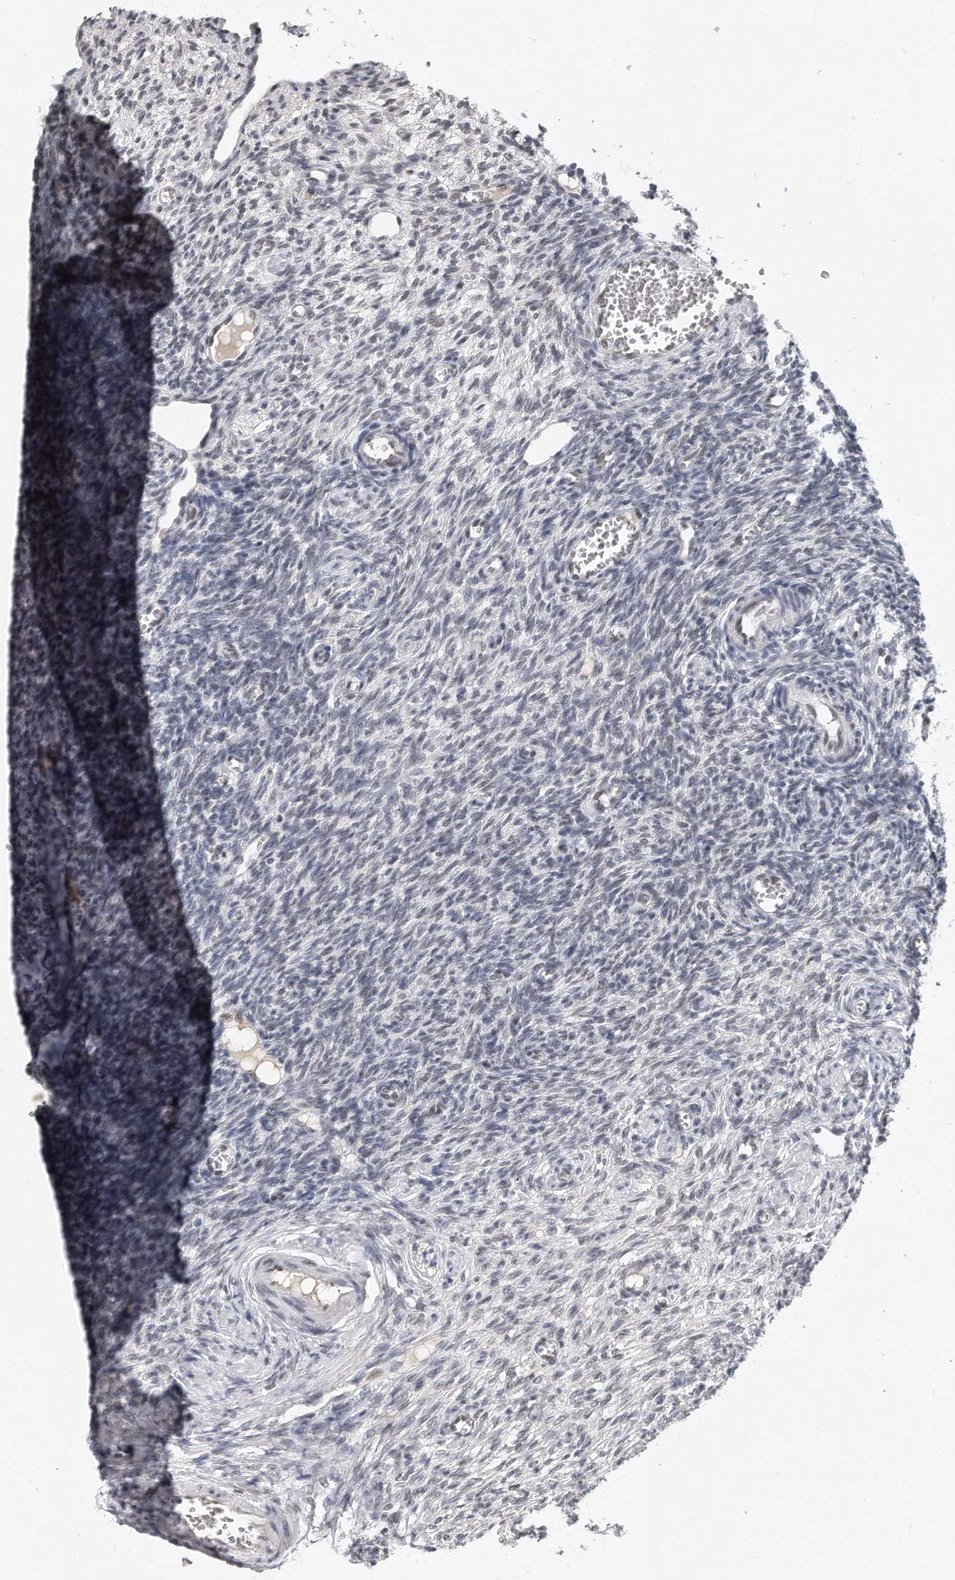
{"staining": {"intensity": "weak", "quantity": "<25%", "location": "nuclear"}, "tissue": "ovary", "cell_type": "Ovarian stroma cells", "image_type": "normal", "snomed": [{"axis": "morphology", "description": "Normal tissue, NOS"}, {"axis": "topography", "description": "Ovary"}], "caption": "Immunohistochemical staining of normal ovary shows no significant expression in ovarian stroma cells.", "gene": "CTBP2", "patient": {"sex": "female", "age": 27}}